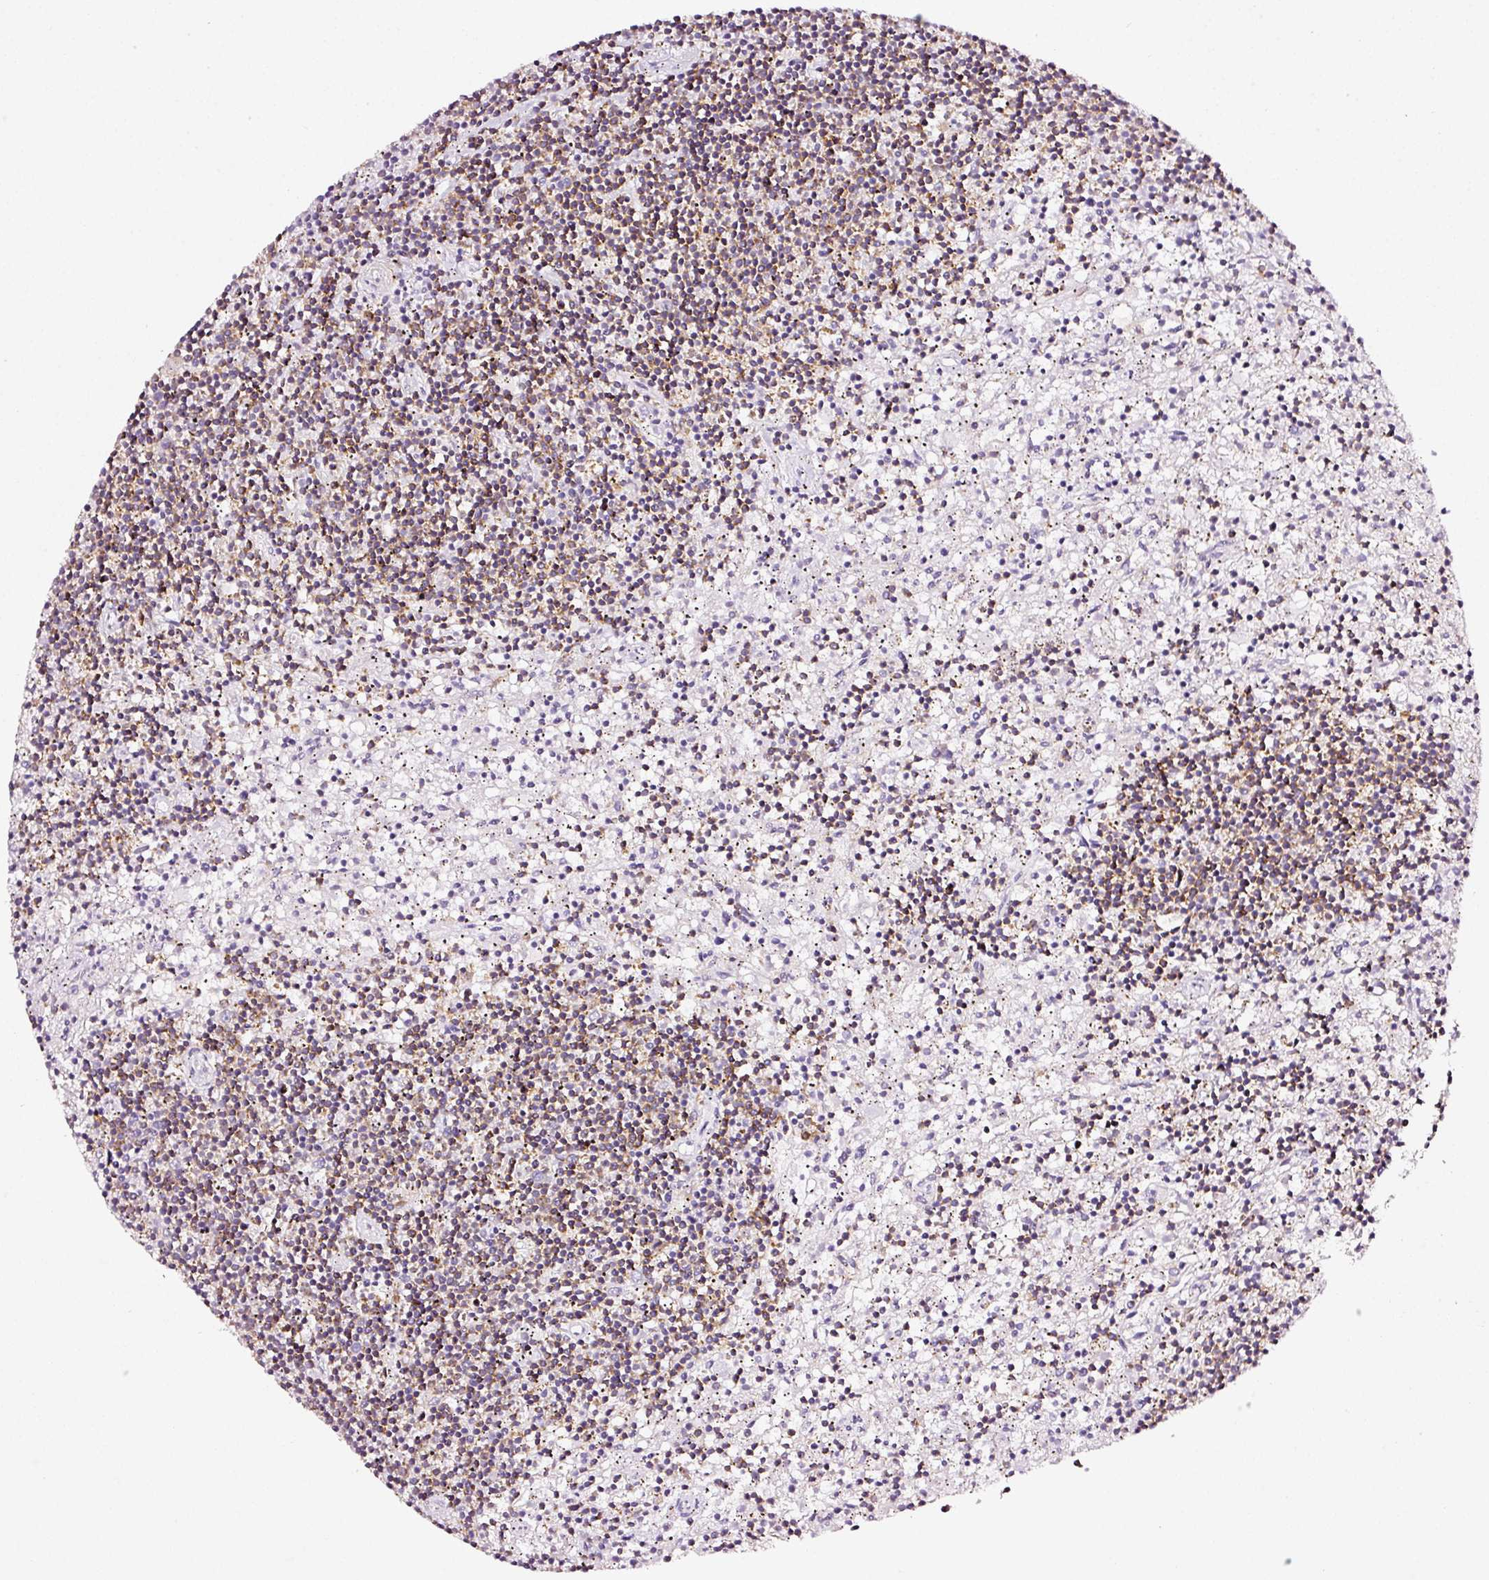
{"staining": {"intensity": "weak", "quantity": "25%-75%", "location": "cytoplasmic/membranous"}, "tissue": "lymphoma", "cell_type": "Tumor cells", "image_type": "cancer", "snomed": [{"axis": "morphology", "description": "Malignant lymphoma, non-Hodgkin's type, Low grade"}, {"axis": "topography", "description": "Spleen"}], "caption": "Tumor cells reveal low levels of weak cytoplasmic/membranous positivity in approximately 25%-75% of cells in human lymphoma. Immunohistochemistry (ihc) stains the protein of interest in brown and the nuclei are stained blue.", "gene": "CYB561A3", "patient": {"sex": "male", "age": 76}}